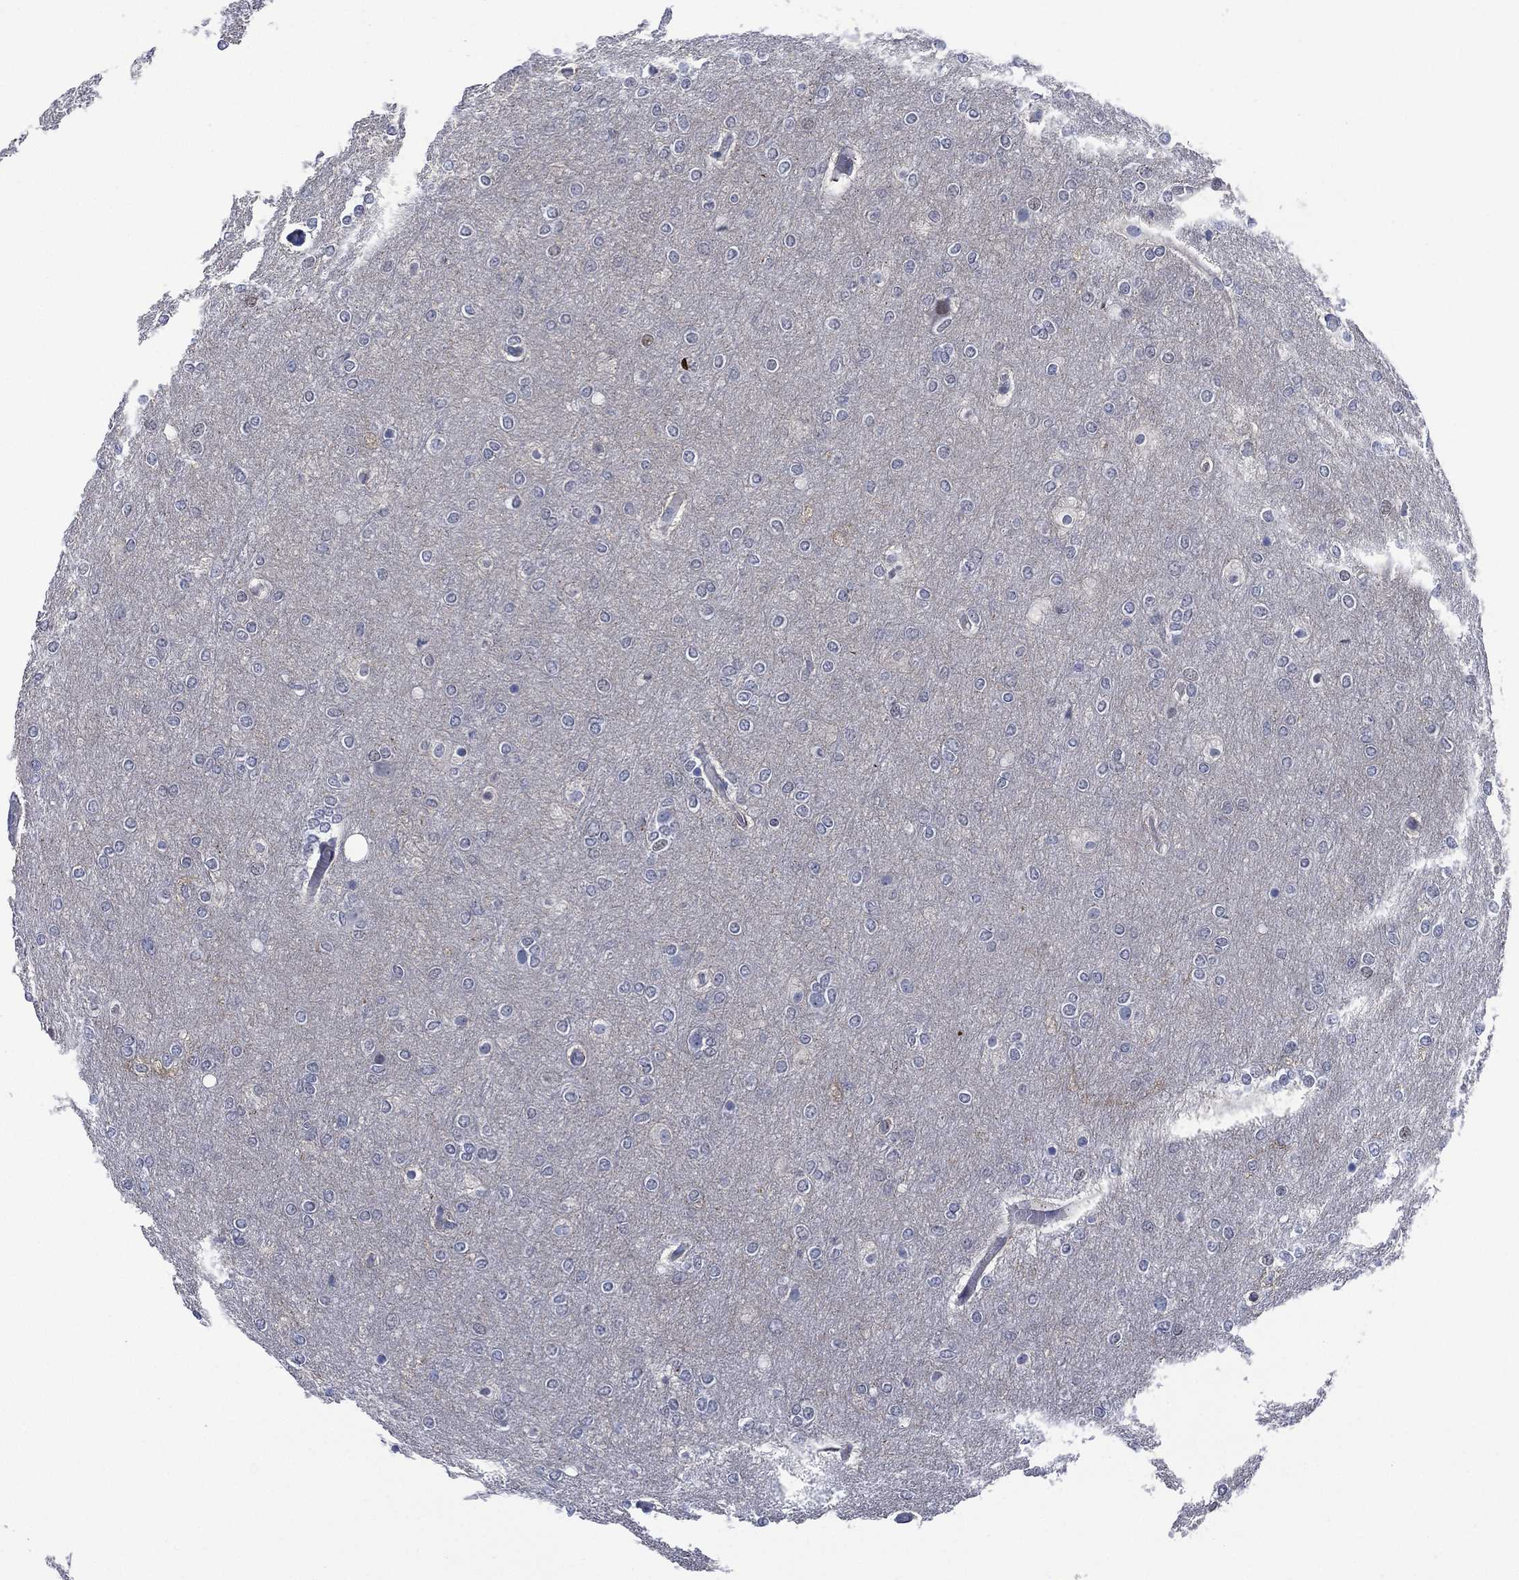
{"staining": {"intensity": "negative", "quantity": "none", "location": "none"}, "tissue": "glioma", "cell_type": "Tumor cells", "image_type": "cancer", "snomed": [{"axis": "morphology", "description": "Glioma, malignant, High grade"}, {"axis": "topography", "description": "Brain"}], "caption": "DAB immunohistochemical staining of human glioma displays no significant positivity in tumor cells. (IHC, brightfield microscopy, high magnification).", "gene": "SLC4A4", "patient": {"sex": "female", "age": 61}}